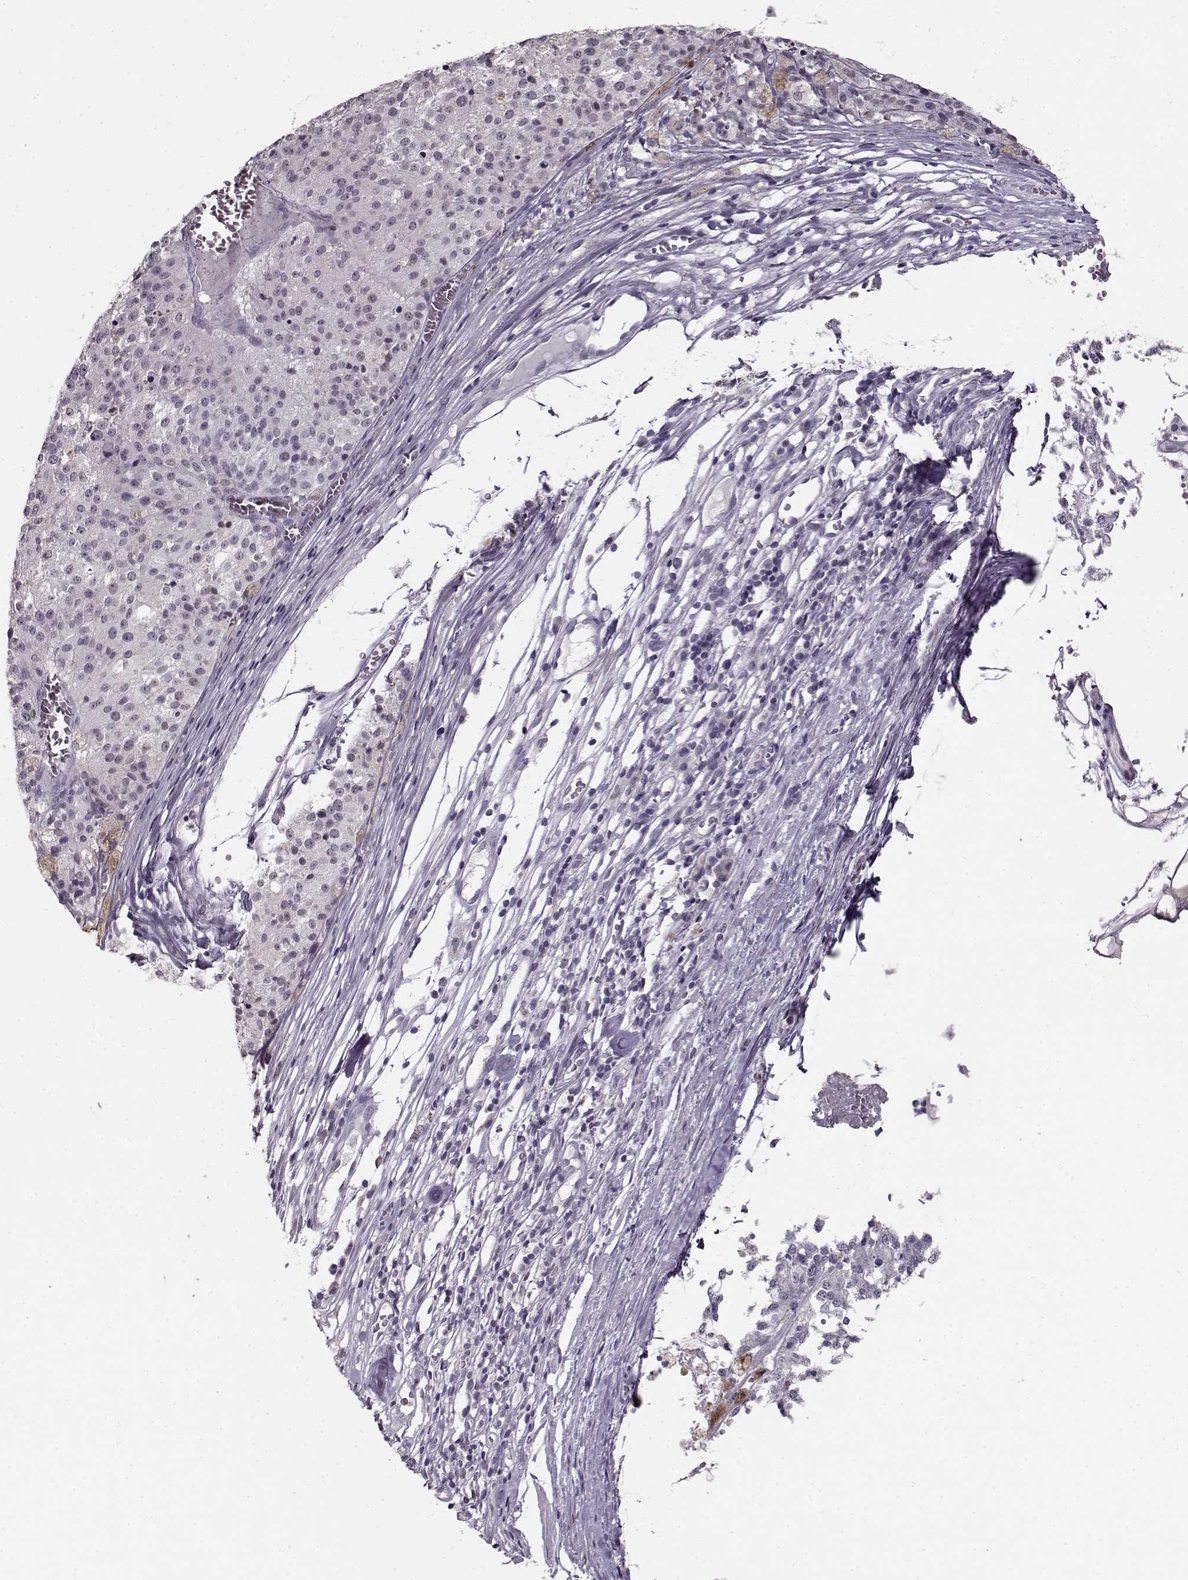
{"staining": {"intensity": "negative", "quantity": "none", "location": "none"}, "tissue": "melanoma", "cell_type": "Tumor cells", "image_type": "cancer", "snomed": [{"axis": "morphology", "description": "Malignant melanoma, Metastatic site"}, {"axis": "topography", "description": "Lymph node"}], "caption": "Image shows no significant protein expression in tumor cells of melanoma. (DAB immunohistochemistry (IHC) visualized using brightfield microscopy, high magnification).", "gene": "RP1L1", "patient": {"sex": "female", "age": 64}}